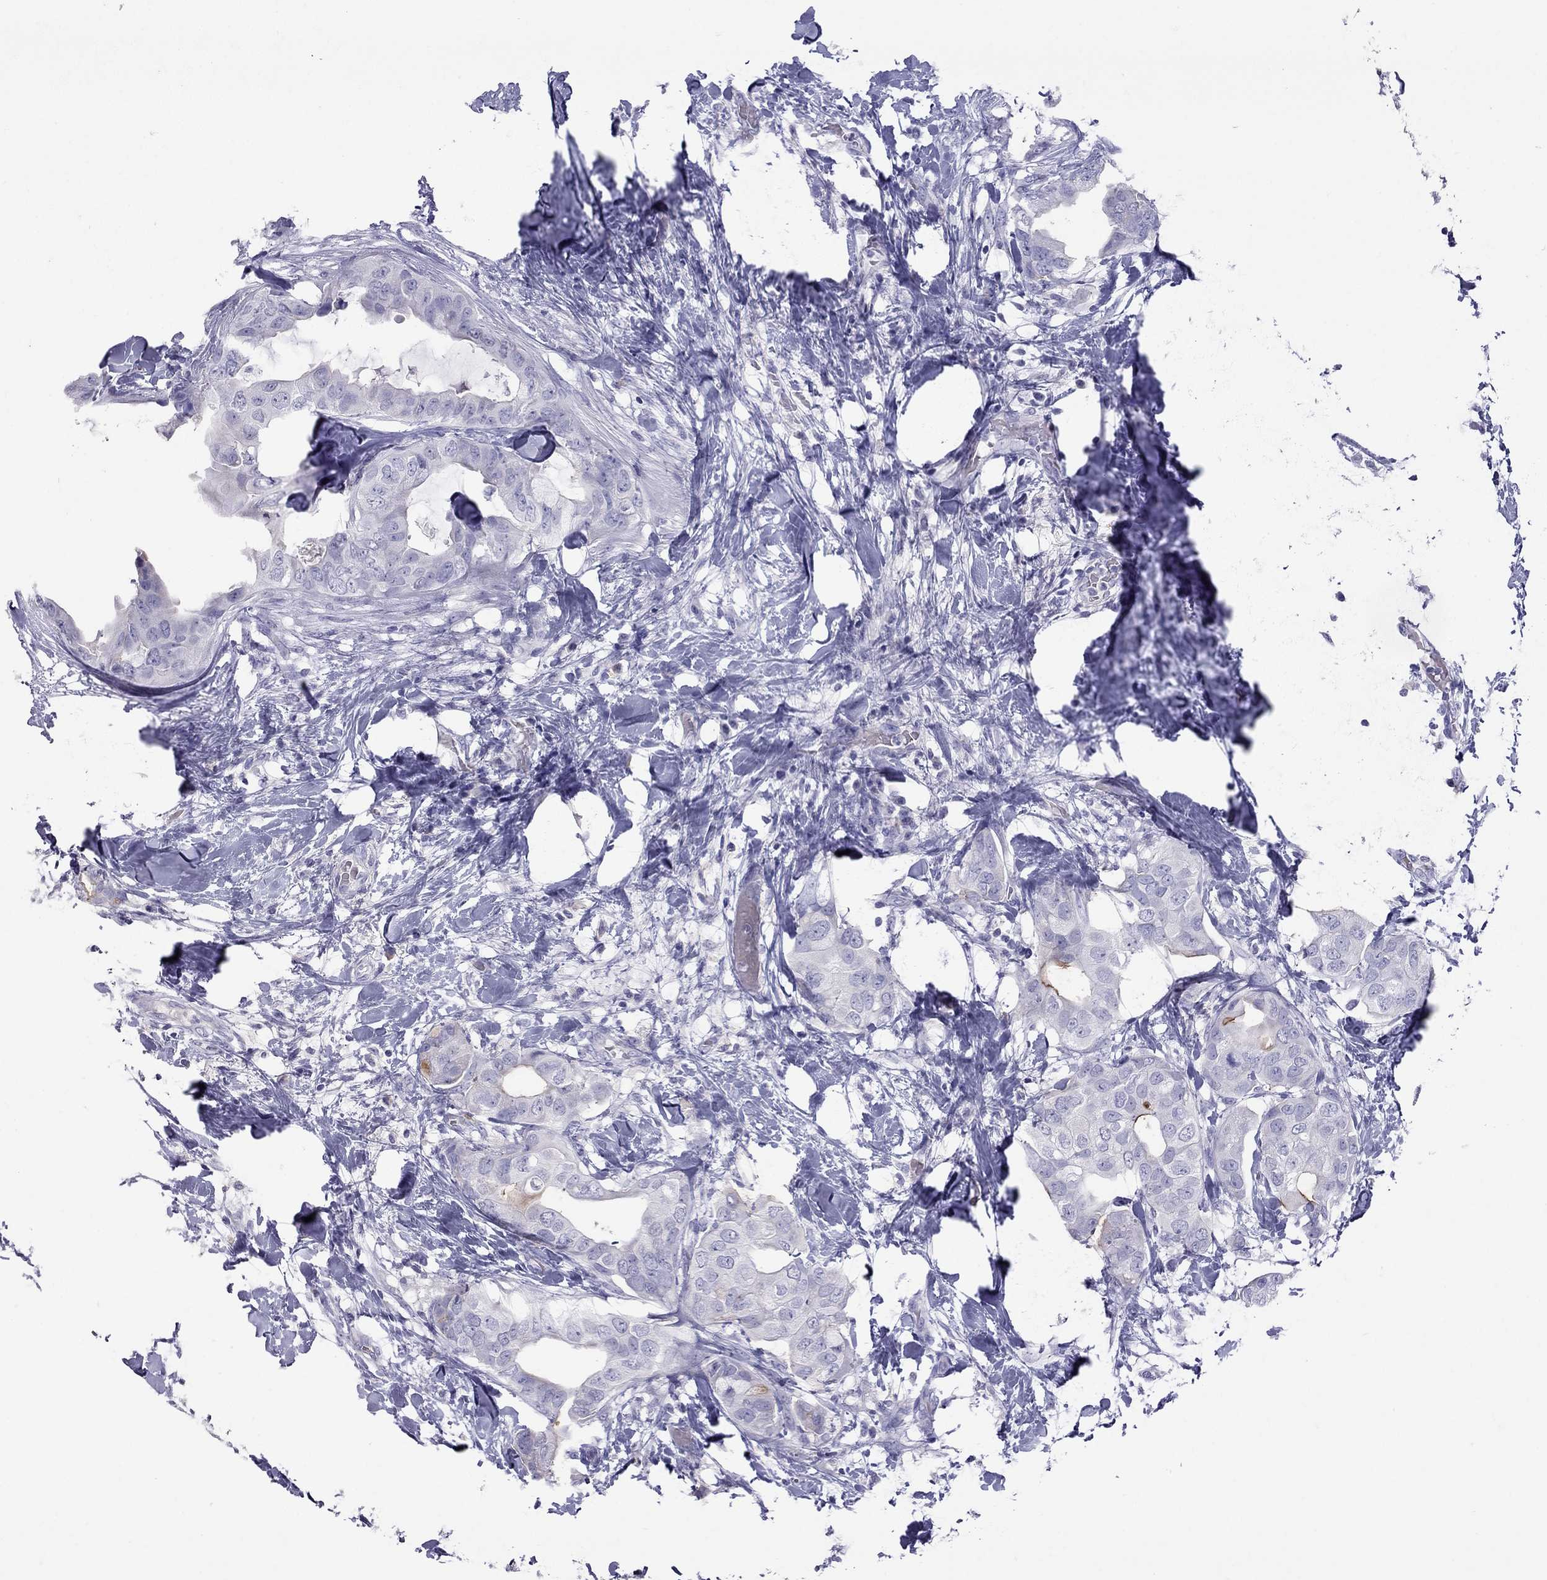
{"staining": {"intensity": "negative", "quantity": "none", "location": "none"}, "tissue": "breast cancer", "cell_type": "Tumor cells", "image_type": "cancer", "snomed": [{"axis": "morphology", "description": "Normal tissue, NOS"}, {"axis": "morphology", "description": "Duct carcinoma"}, {"axis": "topography", "description": "Breast"}], "caption": "Immunohistochemical staining of human breast cancer (invasive ductal carcinoma) reveals no significant positivity in tumor cells. The staining was performed using DAB to visualize the protein expression in brown, while the nuclei were stained in blue with hematoxylin (Magnification: 20x).", "gene": "MUC16", "patient": {"sex": "female", "age": 40}}